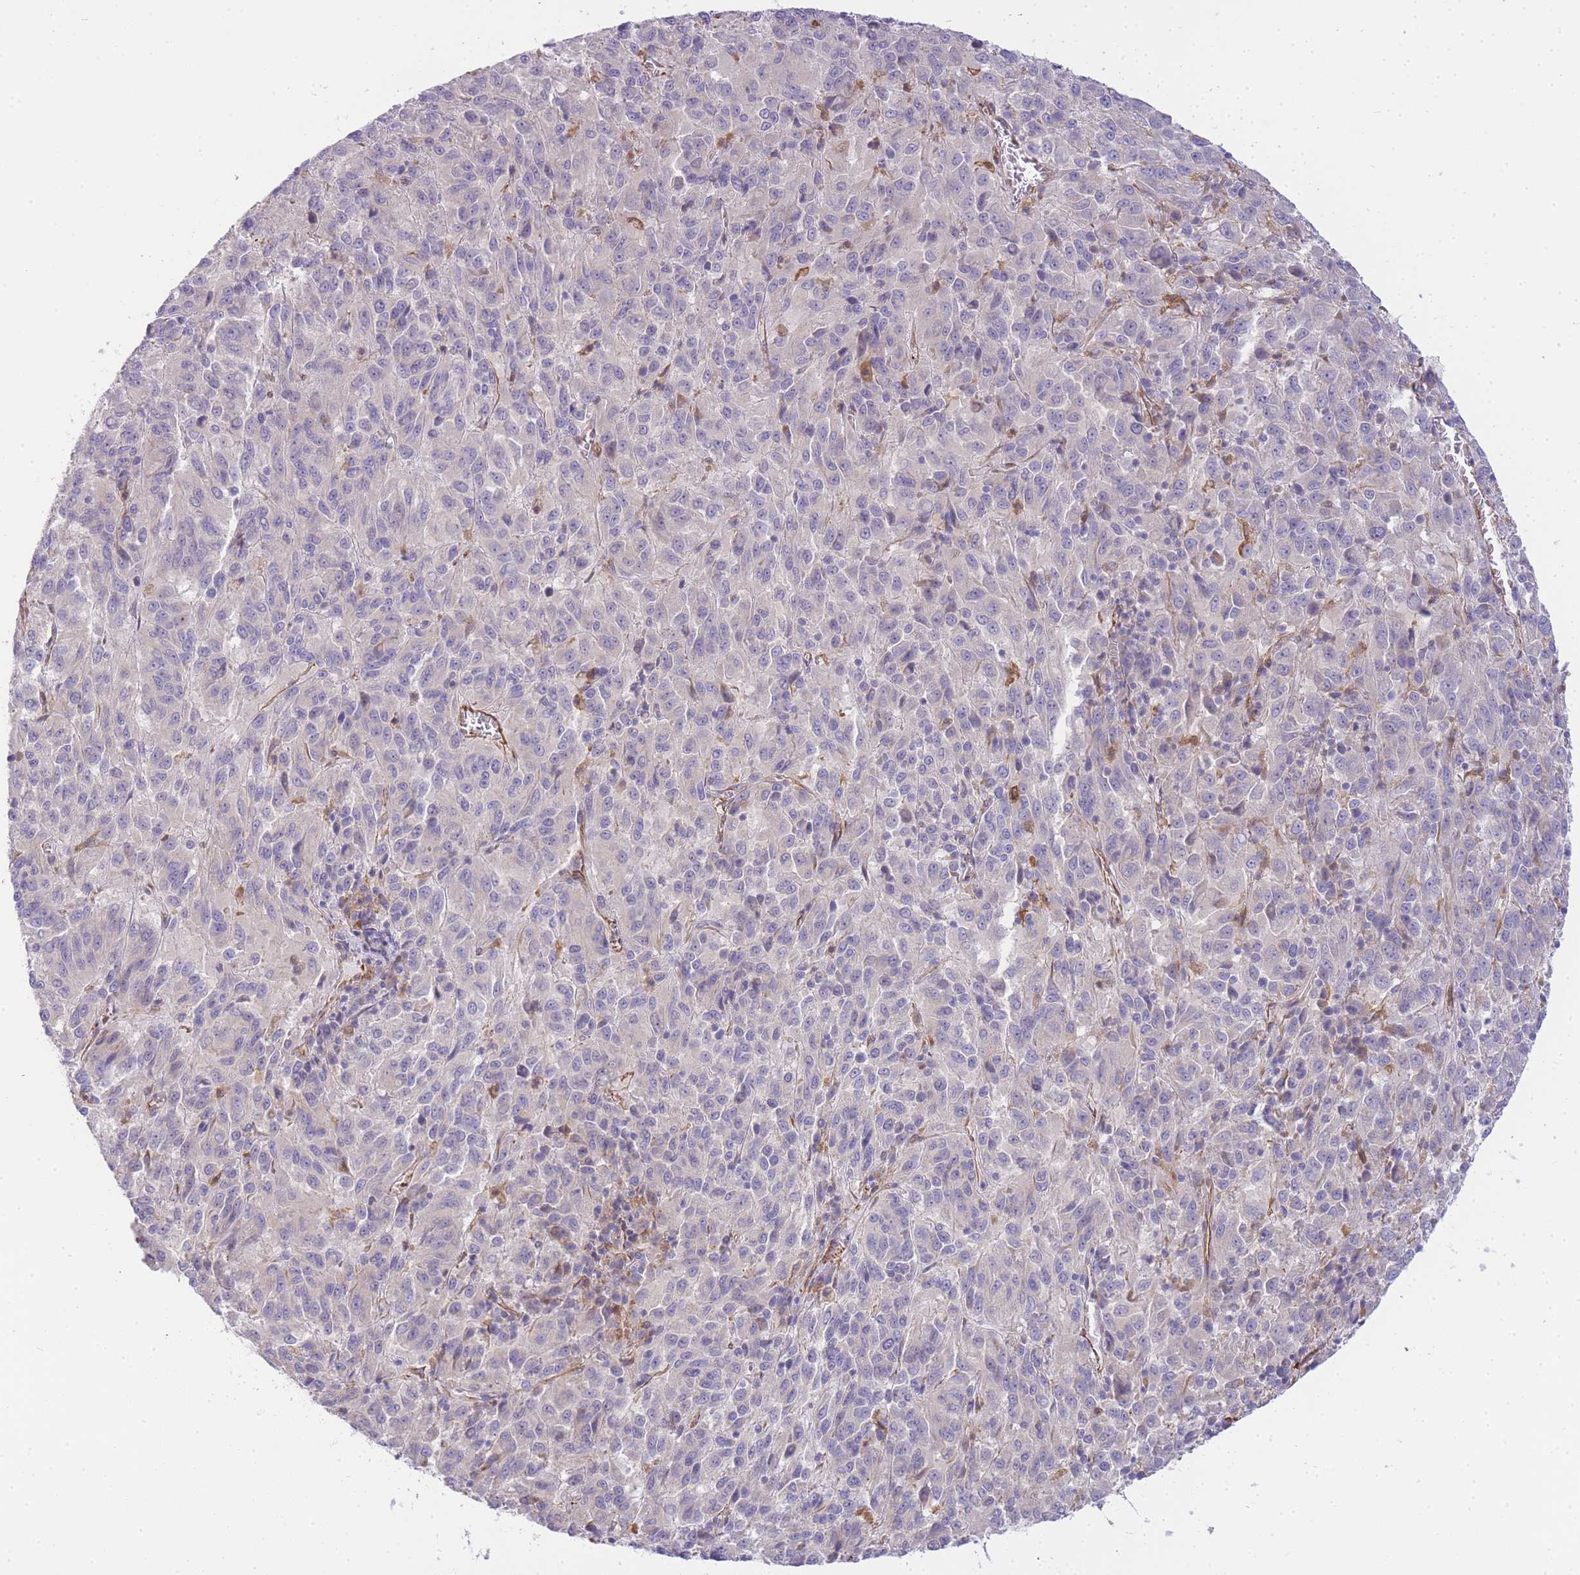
{"staining": {"intensity": "negative", "quantity": "none", "location": "none"}, "tissue": "melanoma", "cell_type": "Tumor cells", "image_type": "cancer", "snomed": [{"axis": "morphology", "description": "Malignant melanoma, Metastatic site"}, {"axis": "topography", "description": "Lung"}], "caption": "Tumor cells show no significant staining in malignant melanoma (metastatic site). Brightfield microscopy of IHC stained with DAB (3,3'-diaminobenzidine) (brown) and hematoxylin (blue), captured at high magnification.", "gene": "ECPAS", "patient": {"sex": "male", "age": 64}}